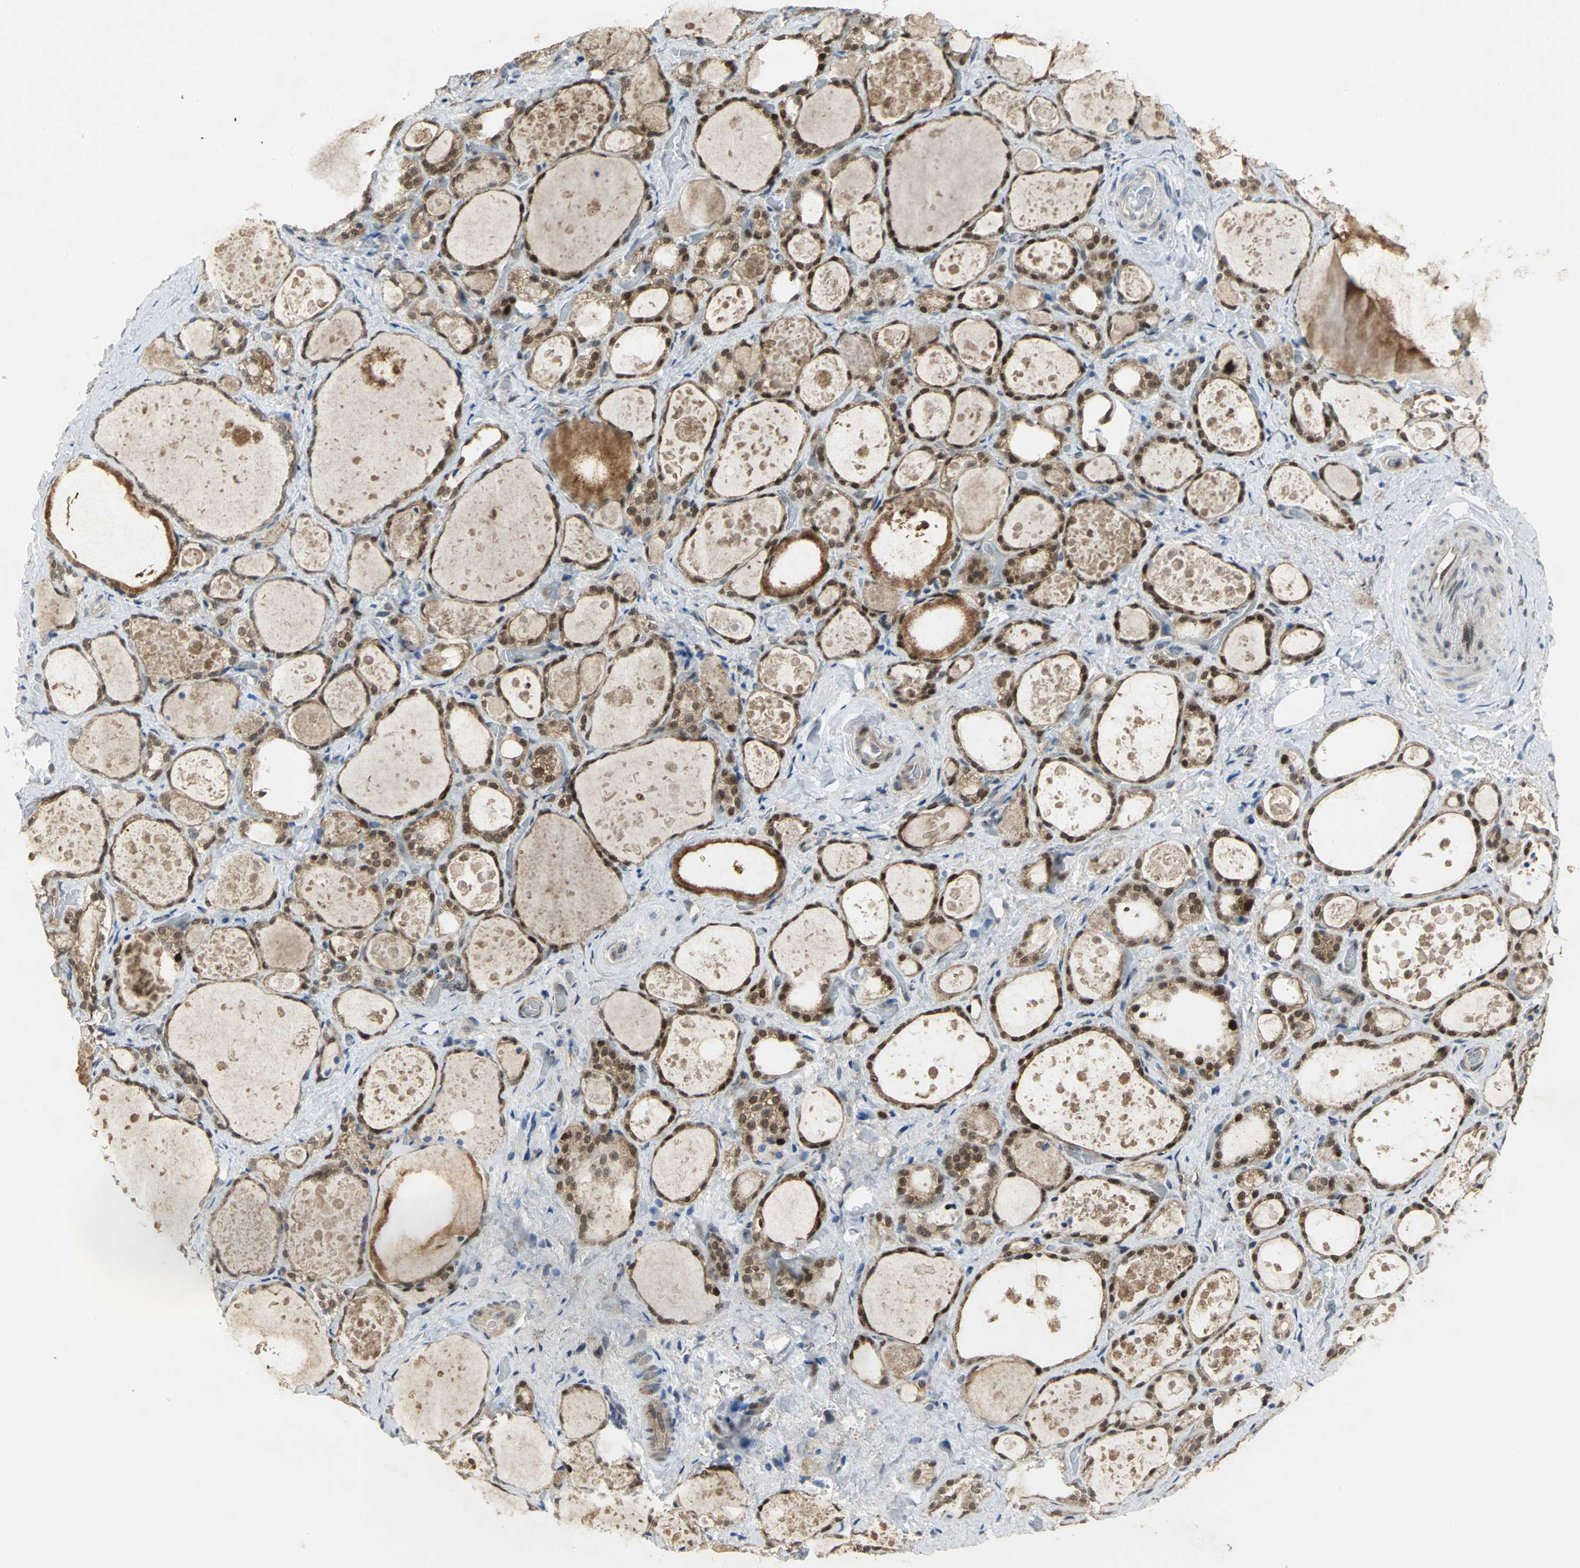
{"staining": {"intensity": "strong", "quantity": ">75%", "location": "cytoplasmic/membranous,nuclear"}, "tissue": "thyroid gland", "cell_type": "Glandular cells", "image_type": "normal", "snomed": [{"axis": "morphology", "description": "Normal tissue, NOS"}, {"axis": "topography", "description": "Thyroid gland"}], "caption": "DAB immunohistochemical staining of normal thyroid gland displays strong cytoplasmic/membranous,nuclear protein staining in approximately >75% of glandular cells. The protein of interest is shown in brown color, while the nuclei are stained blue.", "gene": "PPIA", "patient": {"sex": "female", "age": 75}}